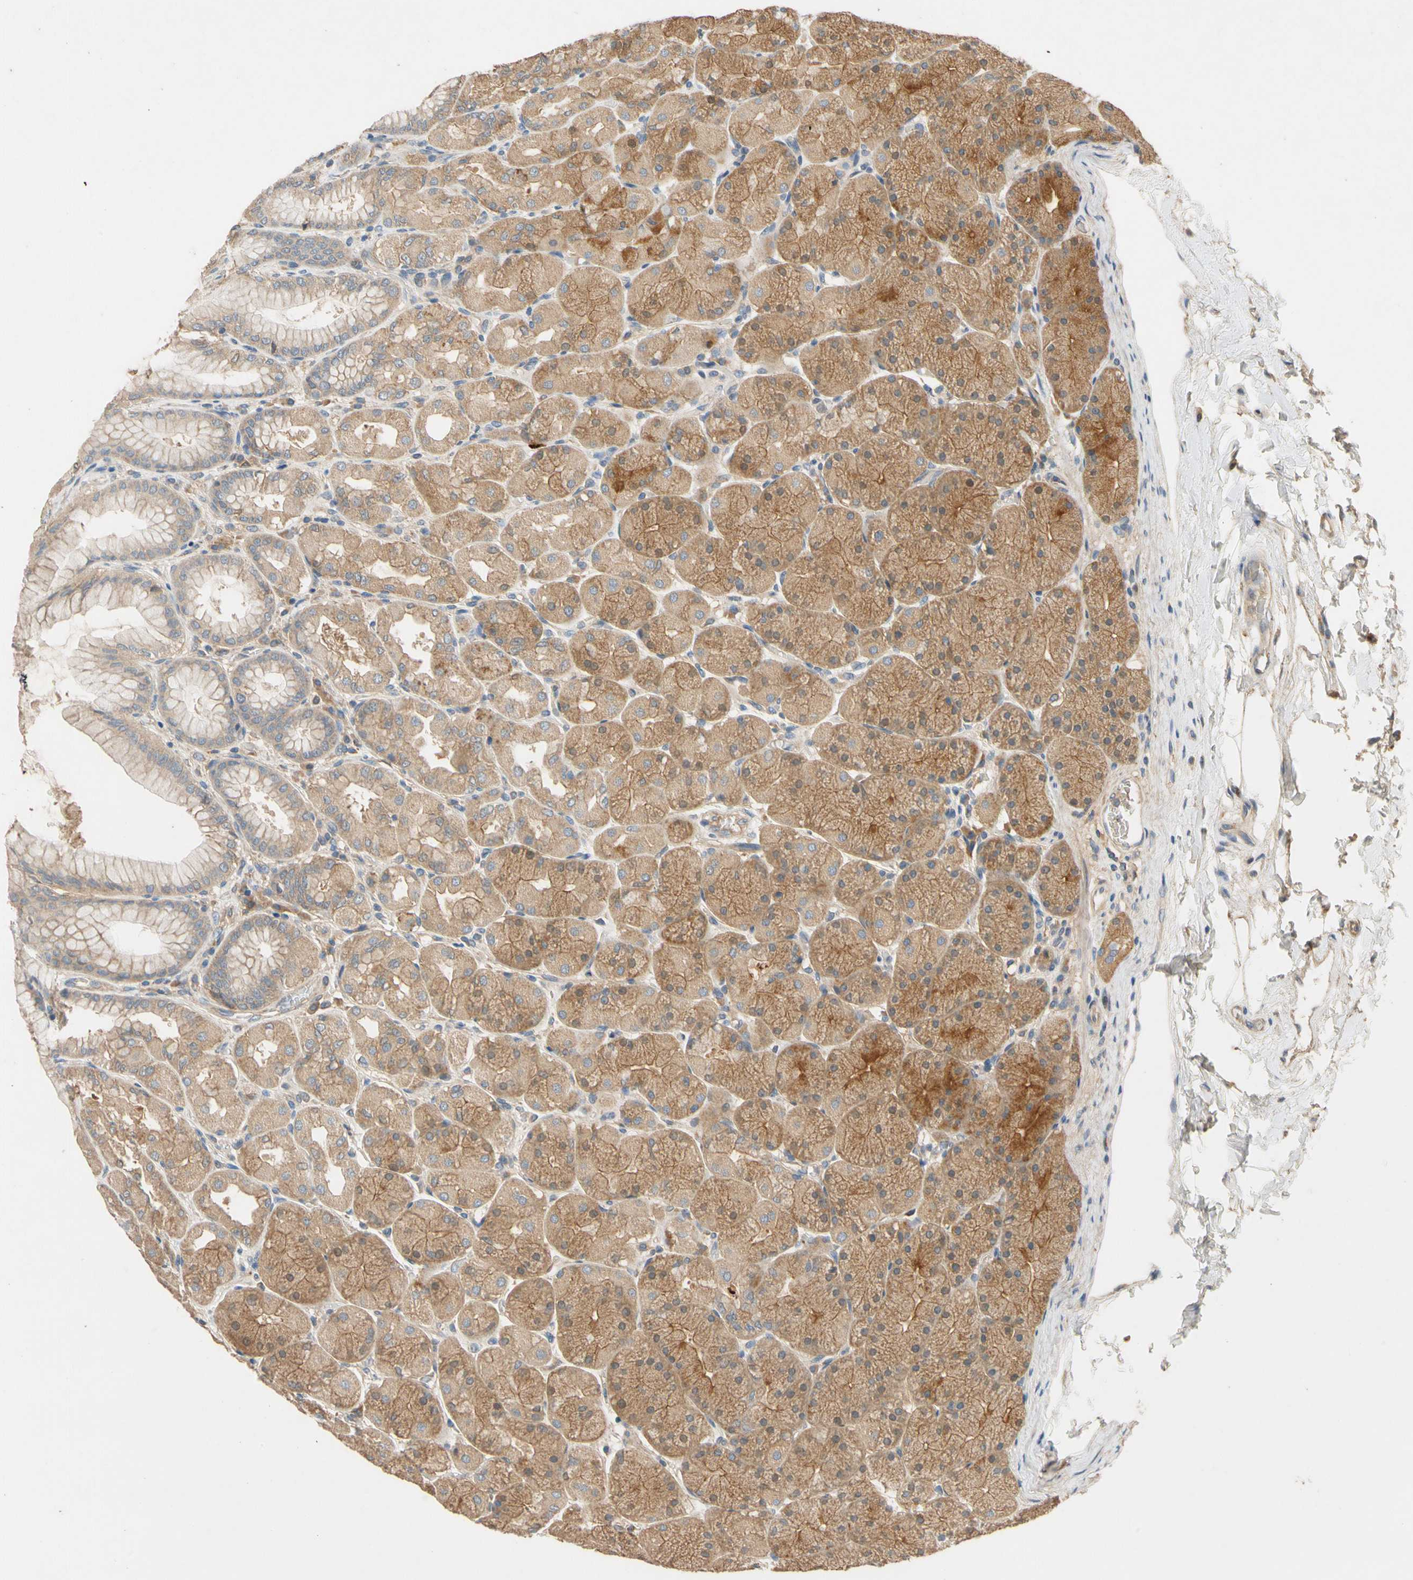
{"staining": {"intensity": "moderate", "quantity": "25%-75%", "location": "cytoplasmic/membranous"}, "tissue": "stomach", "cell_type": "Glandular cells", "image_type": "normal", "snomed": [{"axis": "morphology", "description": "Normal tissue, NOS"}, {"axis": "topography", "description": "Stomach, upper"}], "caption": "Protein staining shows moderate cytoplasmic/membranous expression in approximately 25%-75% of glandular cells in unremarkable stomach.", "gene": "USP12", "patient": {"sex": "female", "age": 56}}